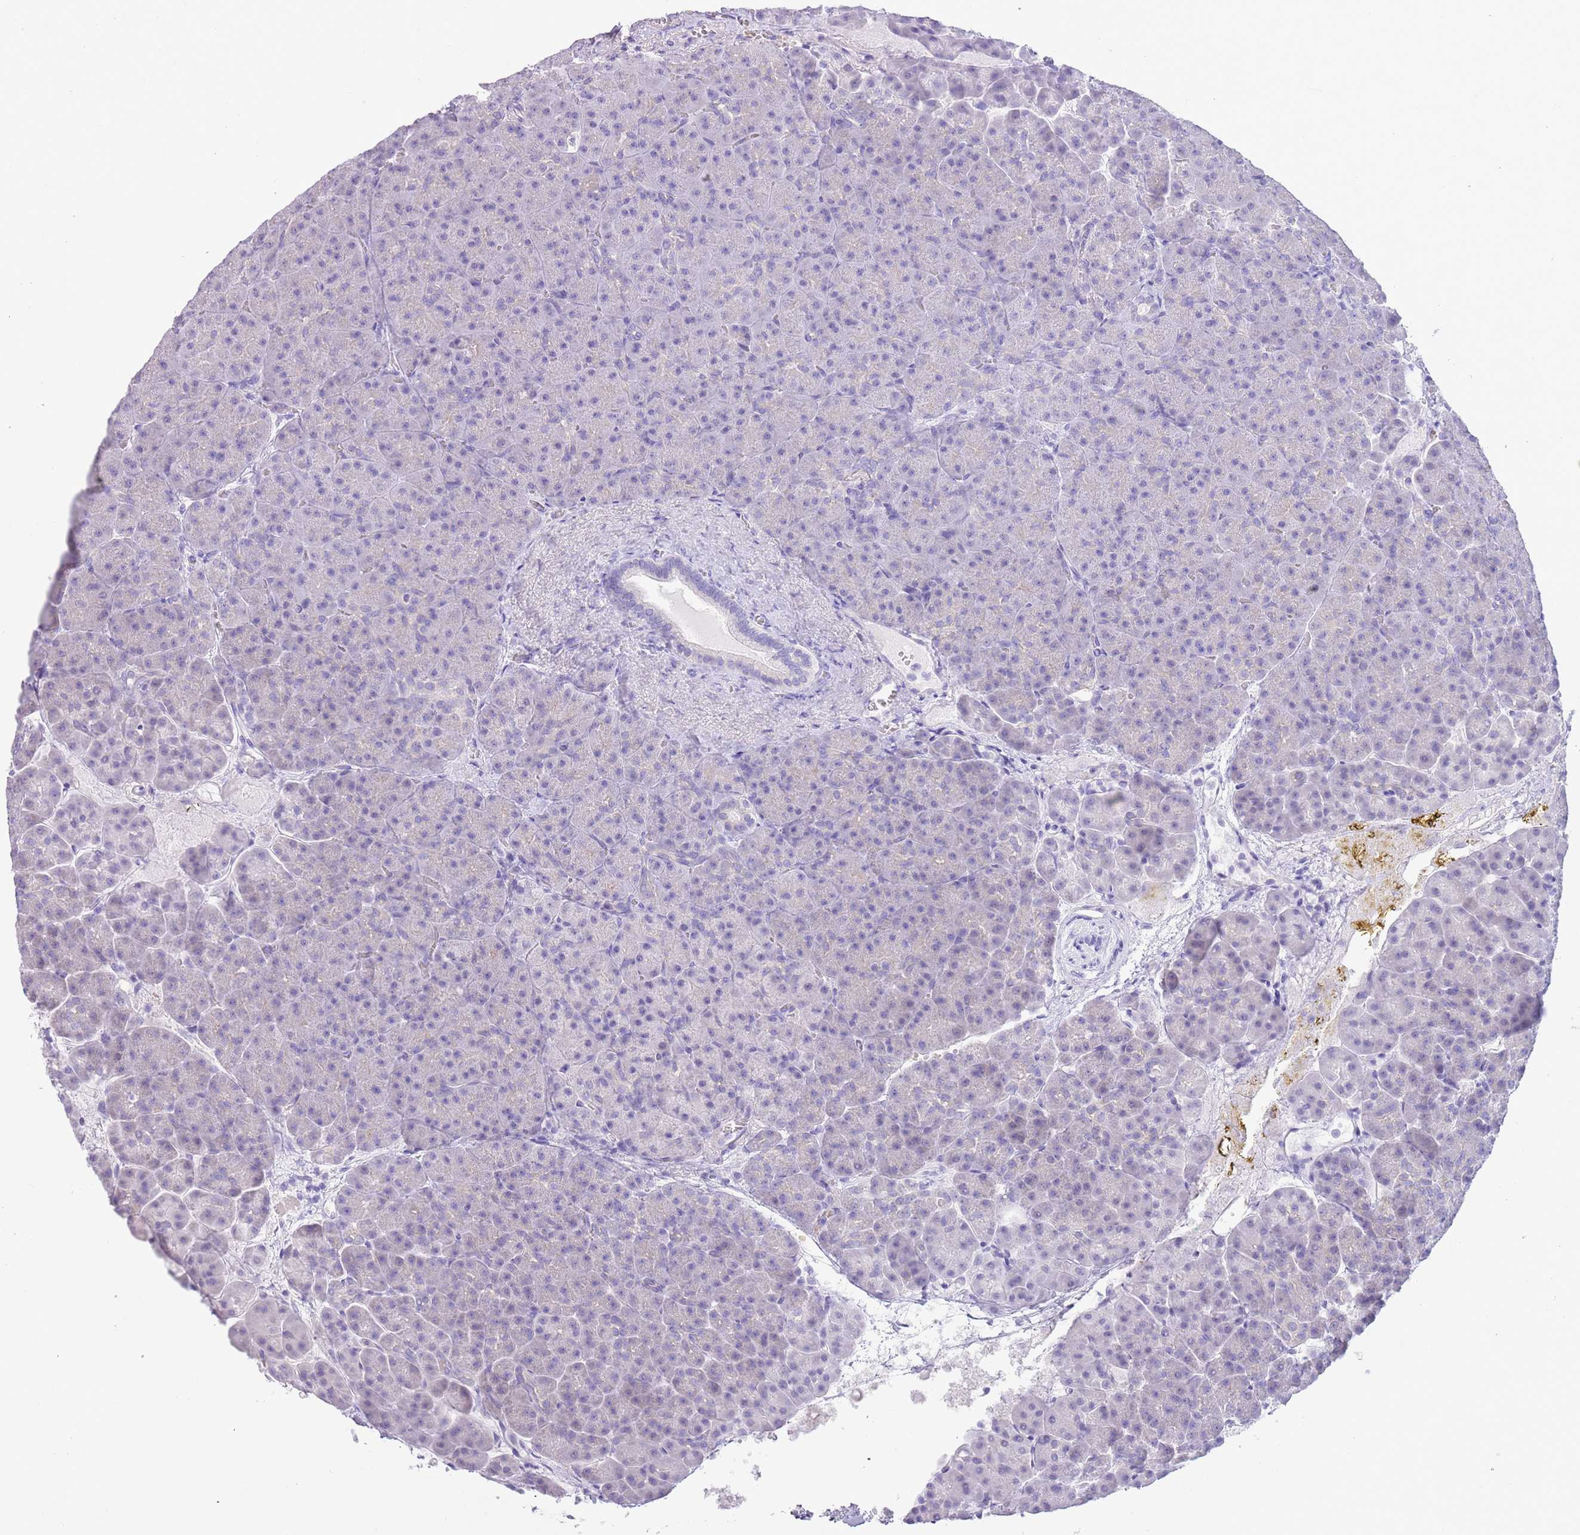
{"staining": {"intensity": "negative", "quantity": "none", "location": "none"}, "tissue": "pancreas", "cell_type": "Exocrine glandular cells", "image_type": "normal", "snomed": [{"axis": "morphology", "description": "Normal tissue, NOS"}, {"axis": "topography", "description": "Pancreas"}], "caption": "This photomicrograph is of benign pancreas stained with immunohistochemistry to label a protein in brown with the nuclei are counter-stained blue. There is no expression in exocrine glandular cells.", "gene": "ACR", "patient": {"sex": "female", "age": 74}}